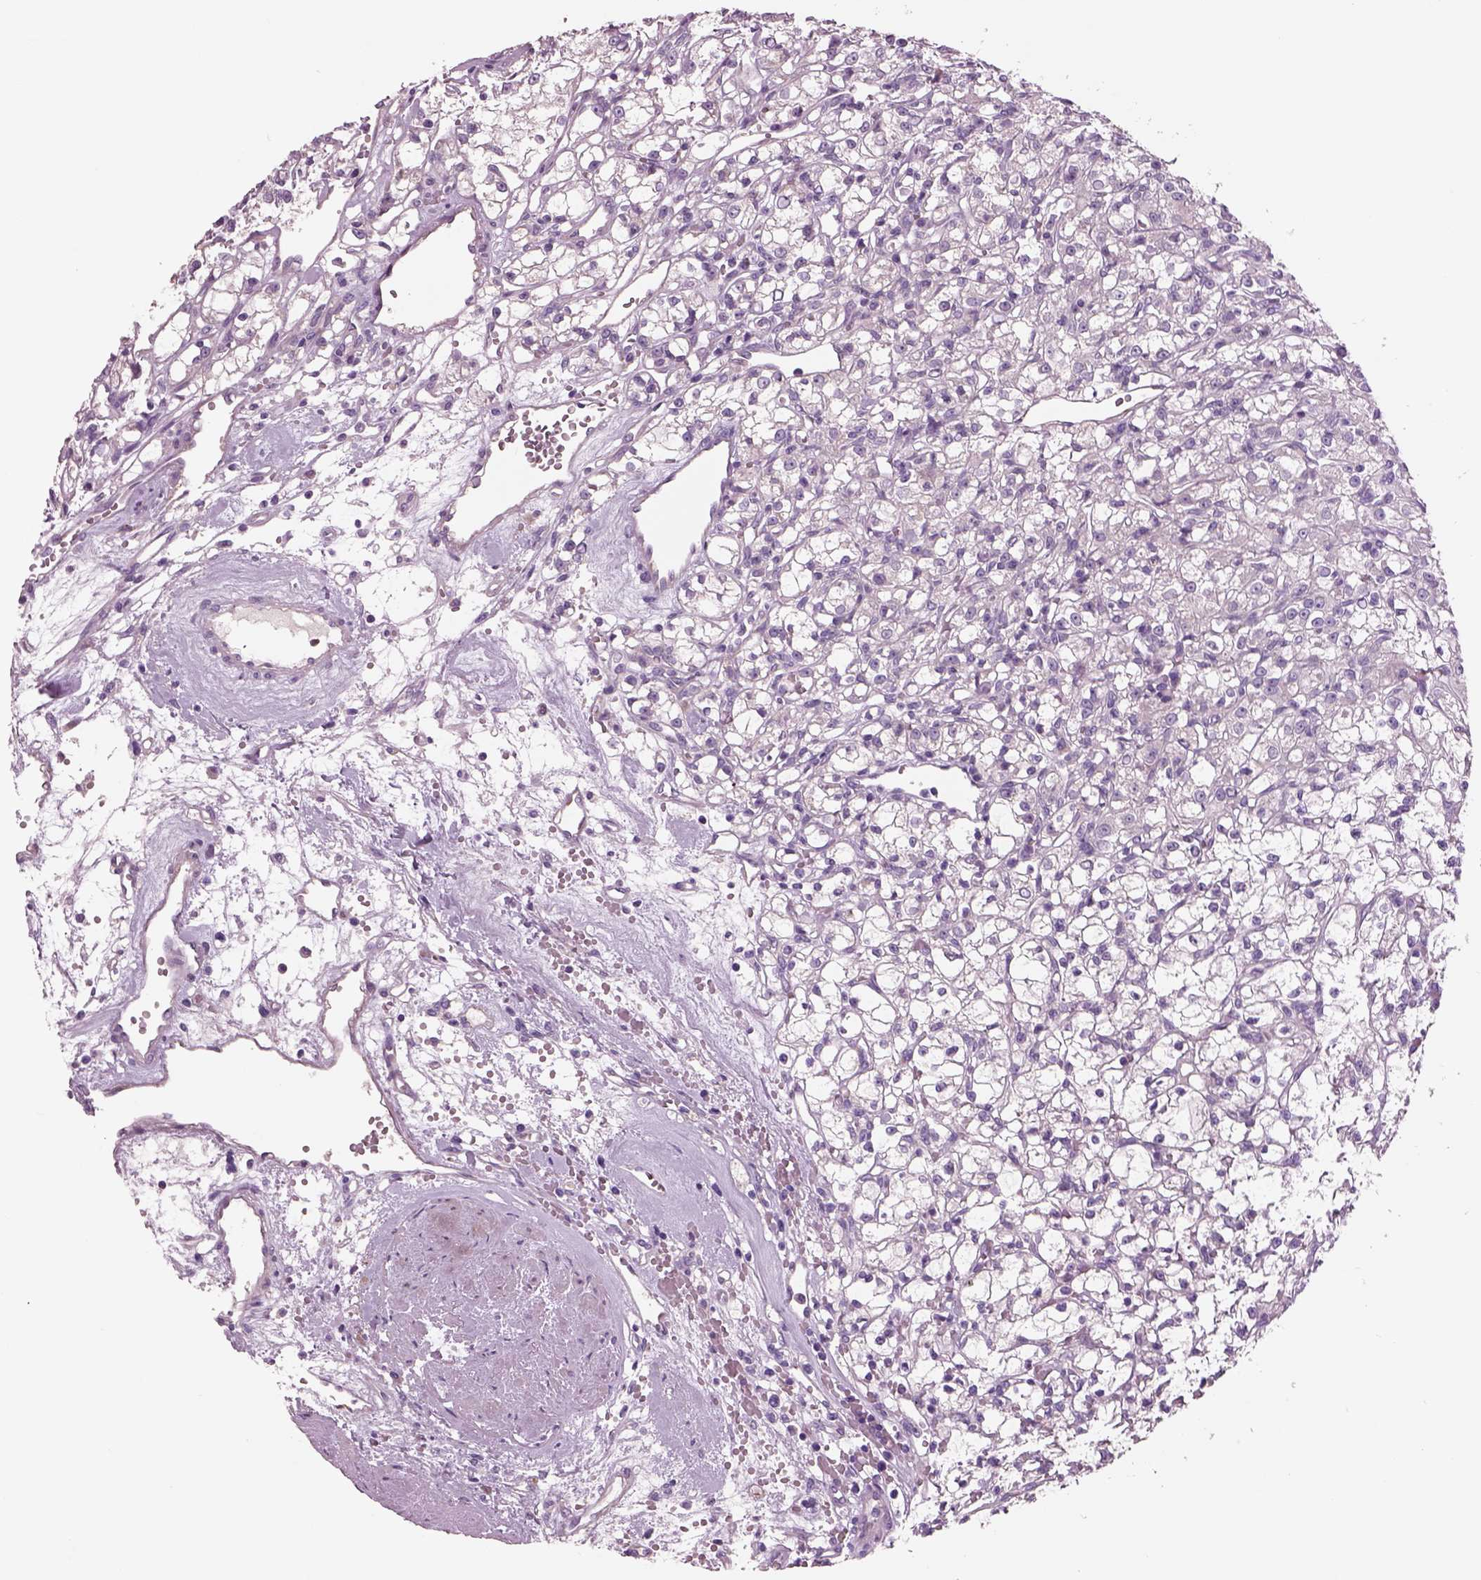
{"staining": {"intensity": "negative", "quantity": "none", "location": "none"}, "tissue": "renal cancer", "cell_type": "Tumor cells", "image_type": "cancer", "snomed": [{"axis": "morphology", "description": "Adenocarcinoma, NOS"}, {"axis": "topography", "description": "Kidney"}], "caption": "Immunohistochemistry micrograph of neoplastic tissue: adenocarcinoma (renal) stained with DAB exhibits no significant protein expression in tumor cells.", "gene": "PLPP7", "patient": {"sex": "female", "age": 59}}